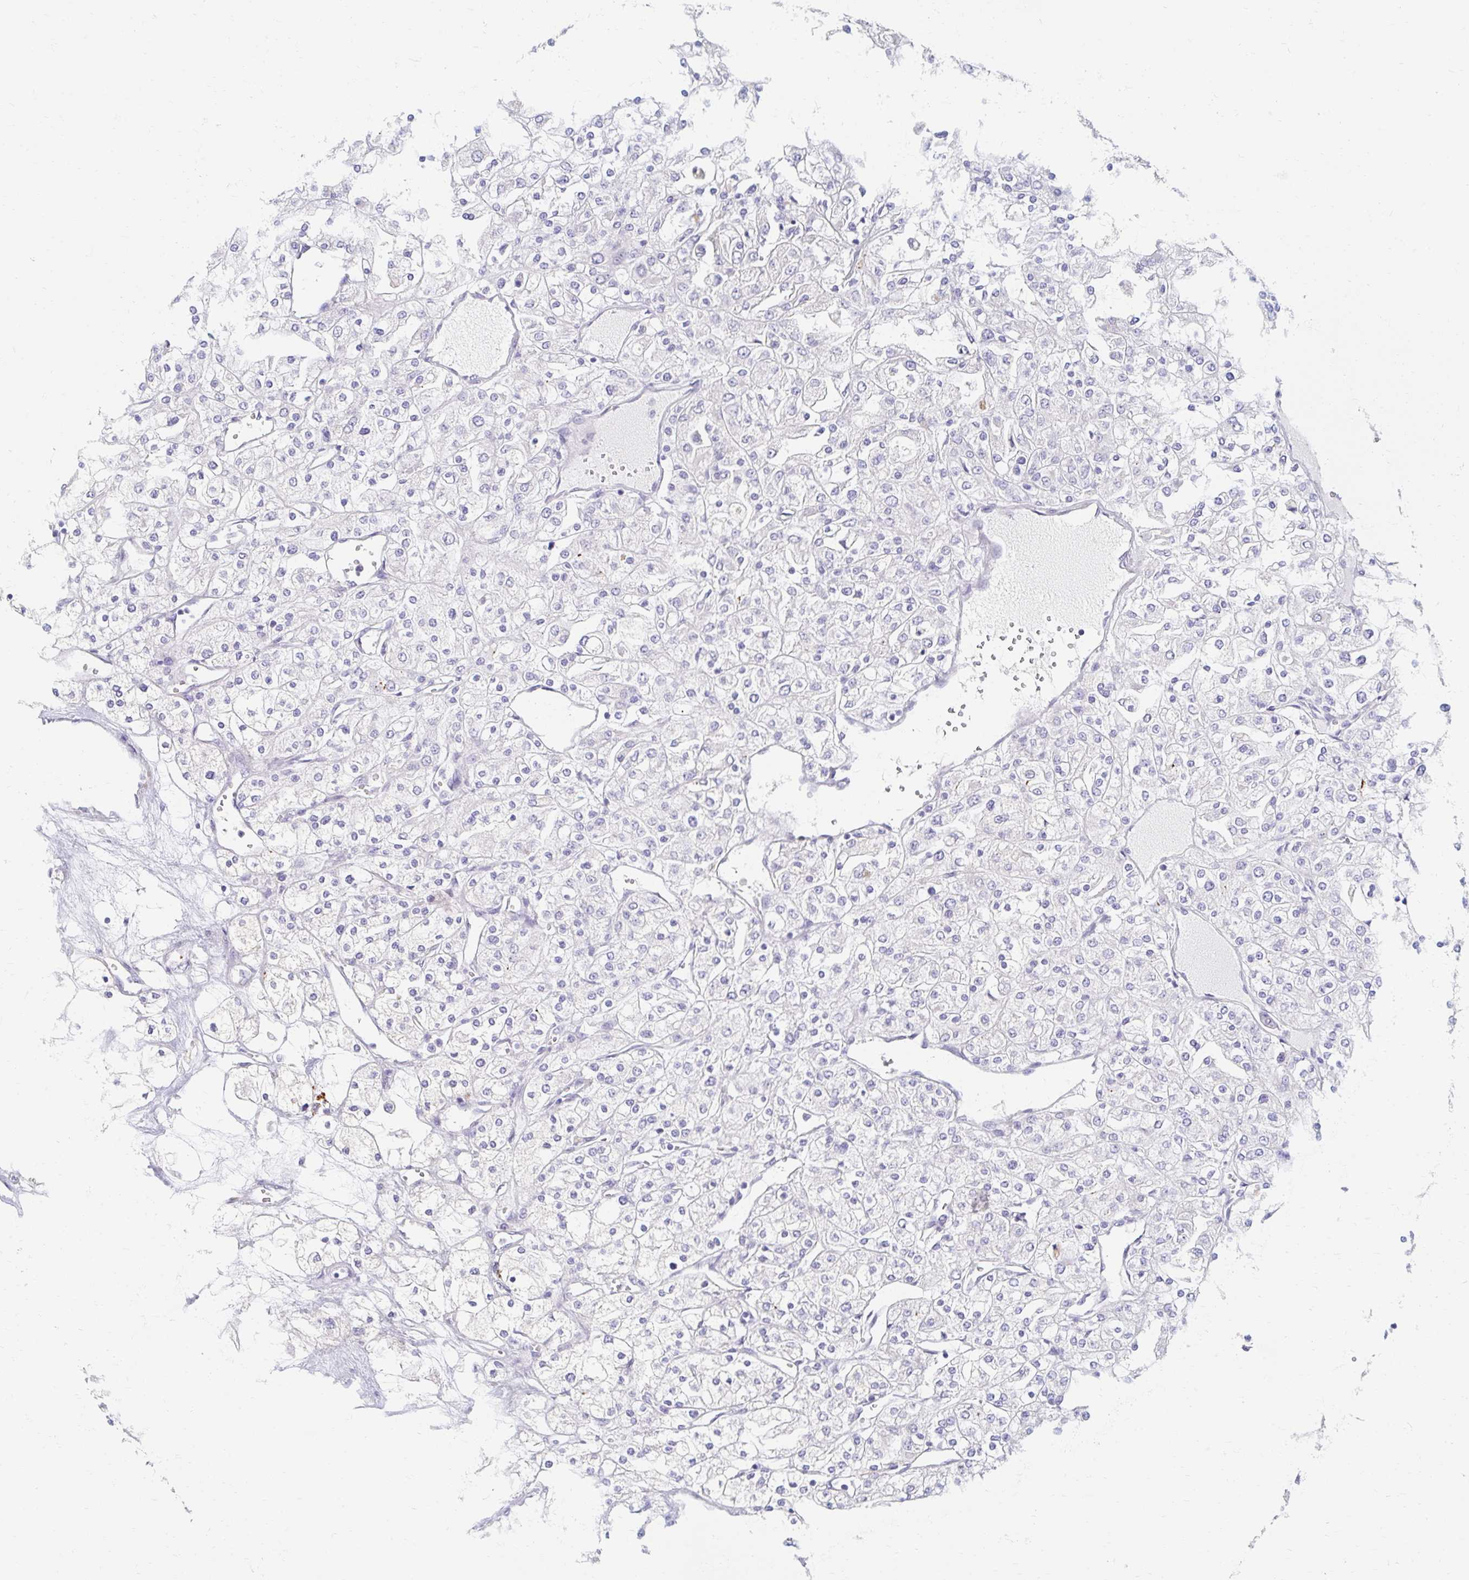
{"staining": {"intensity": "negative", "quantity": "none", "location": "none"}, "tissue": "renal cancer", "cell_type": "Tumor cells", "image_type": "cancer", "snomed": [{"axis": "morphology", "description": "Adenocarcinoma, NOS"}, {"axis": "topography", "description": "Kidney"}], "caption": "Protein analysis of renal cancer exhibits no significant positivity in tumor cells.", "gene": "MYLK2", "patient": {"sex": "male", "age": 80}}